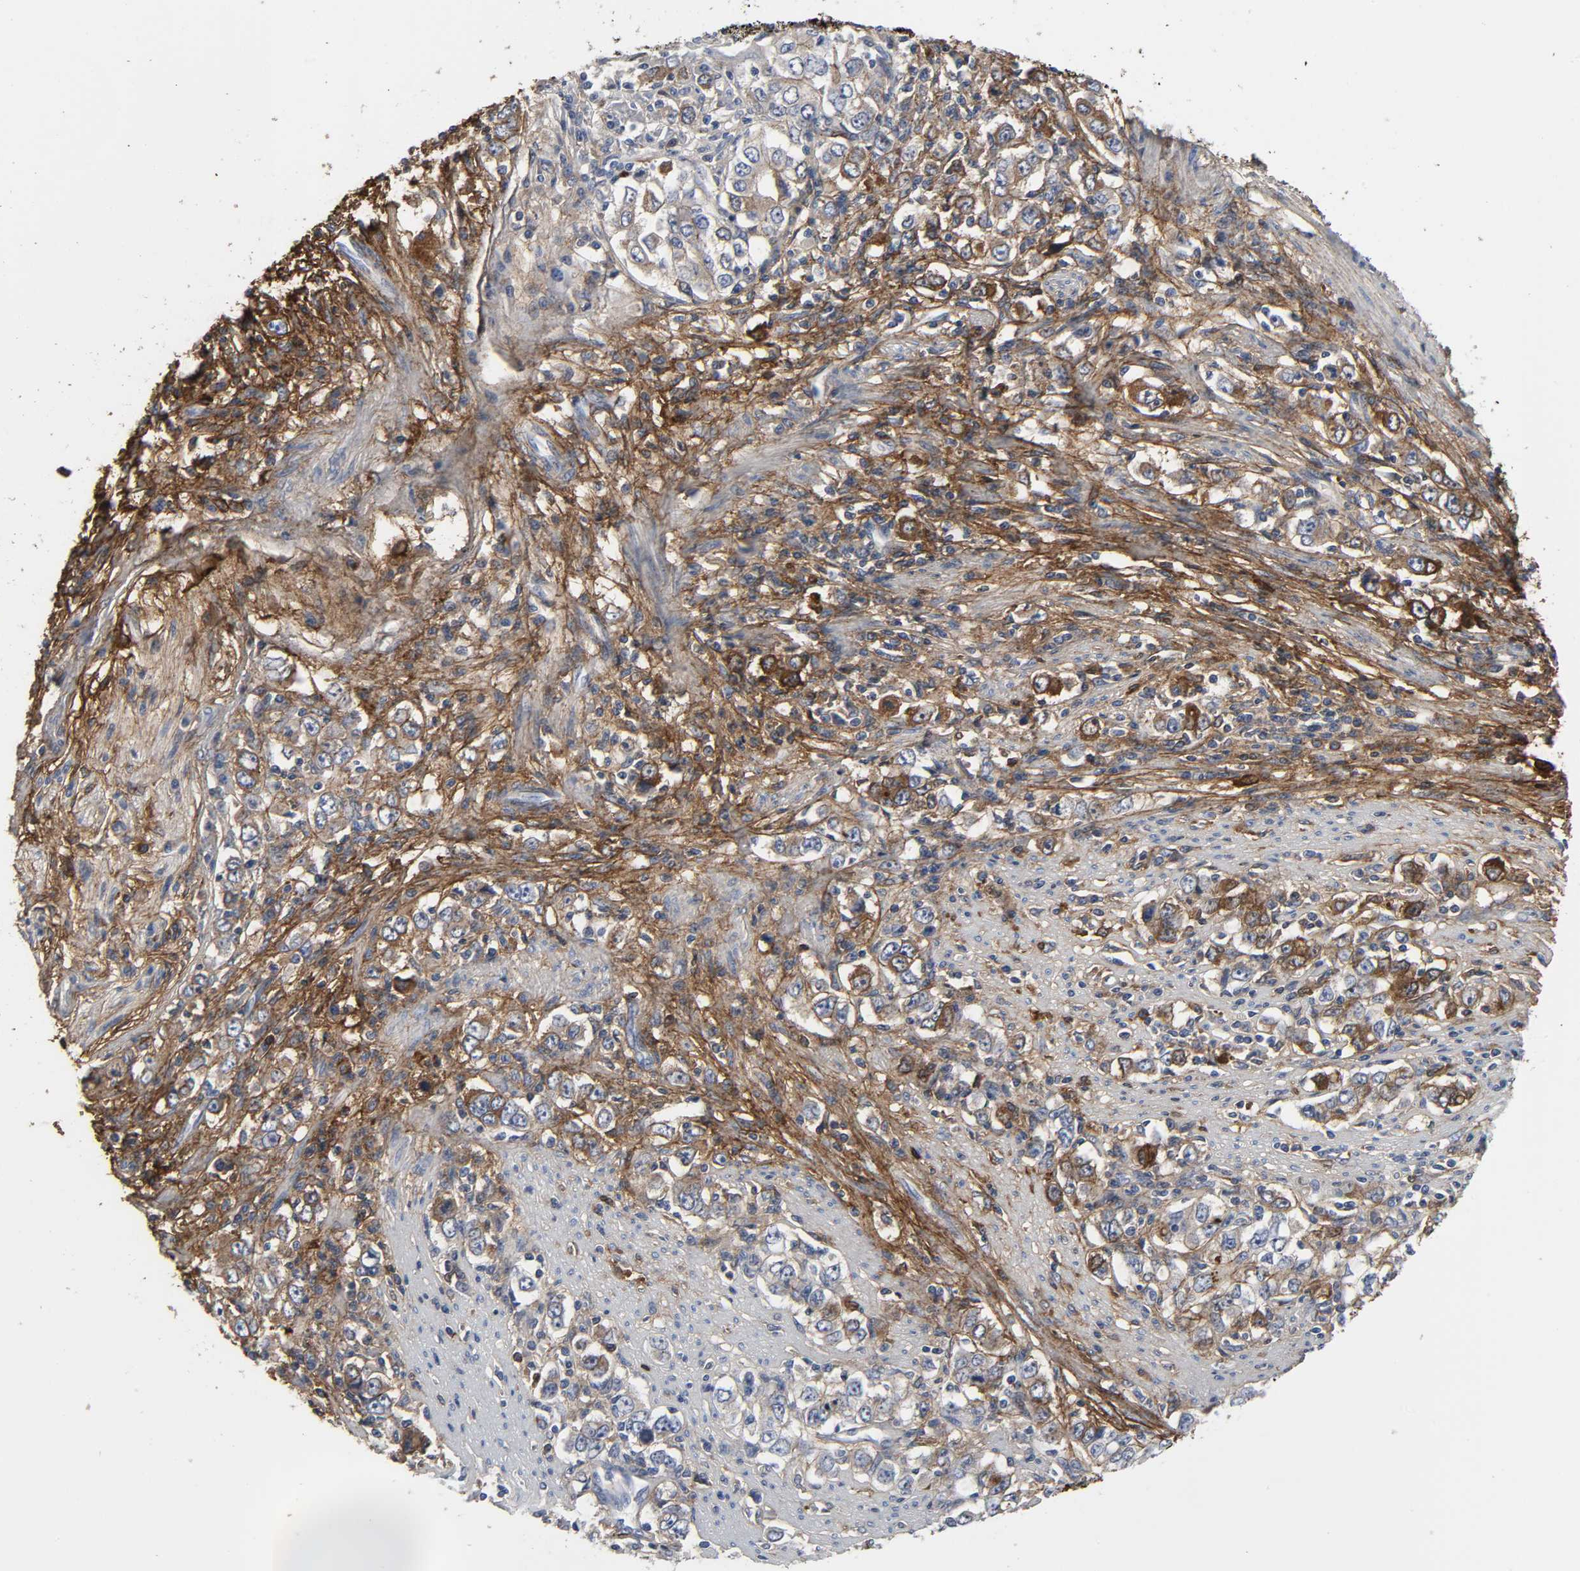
{"staining": {"intensity": "strong", "quantity": "25%-75%", "location": "cytoplasmic/membranous"}, "tissue": "stomach cancer", "cell_type": "Tumor cells", "image_type": "cancer", "snomed": [{"axis": "morphology", "description": "Adenocarcinoma, NOS"}, {"axis": "topography", "description": "Stomach, lower"}], "caption": "High-magnification brightfield microscopy of adenocarcinoma (stomach) stained with DAB (3,3'-diaminobenzidine) (brown) and counterstained with hematoxylin (blue). tumor cells exhibit strong cytoplasmic/membranous expression is present in about25%-75% of cells.", "gene": "FBLN1", "patient": {"sex": "female", "age": 72}}